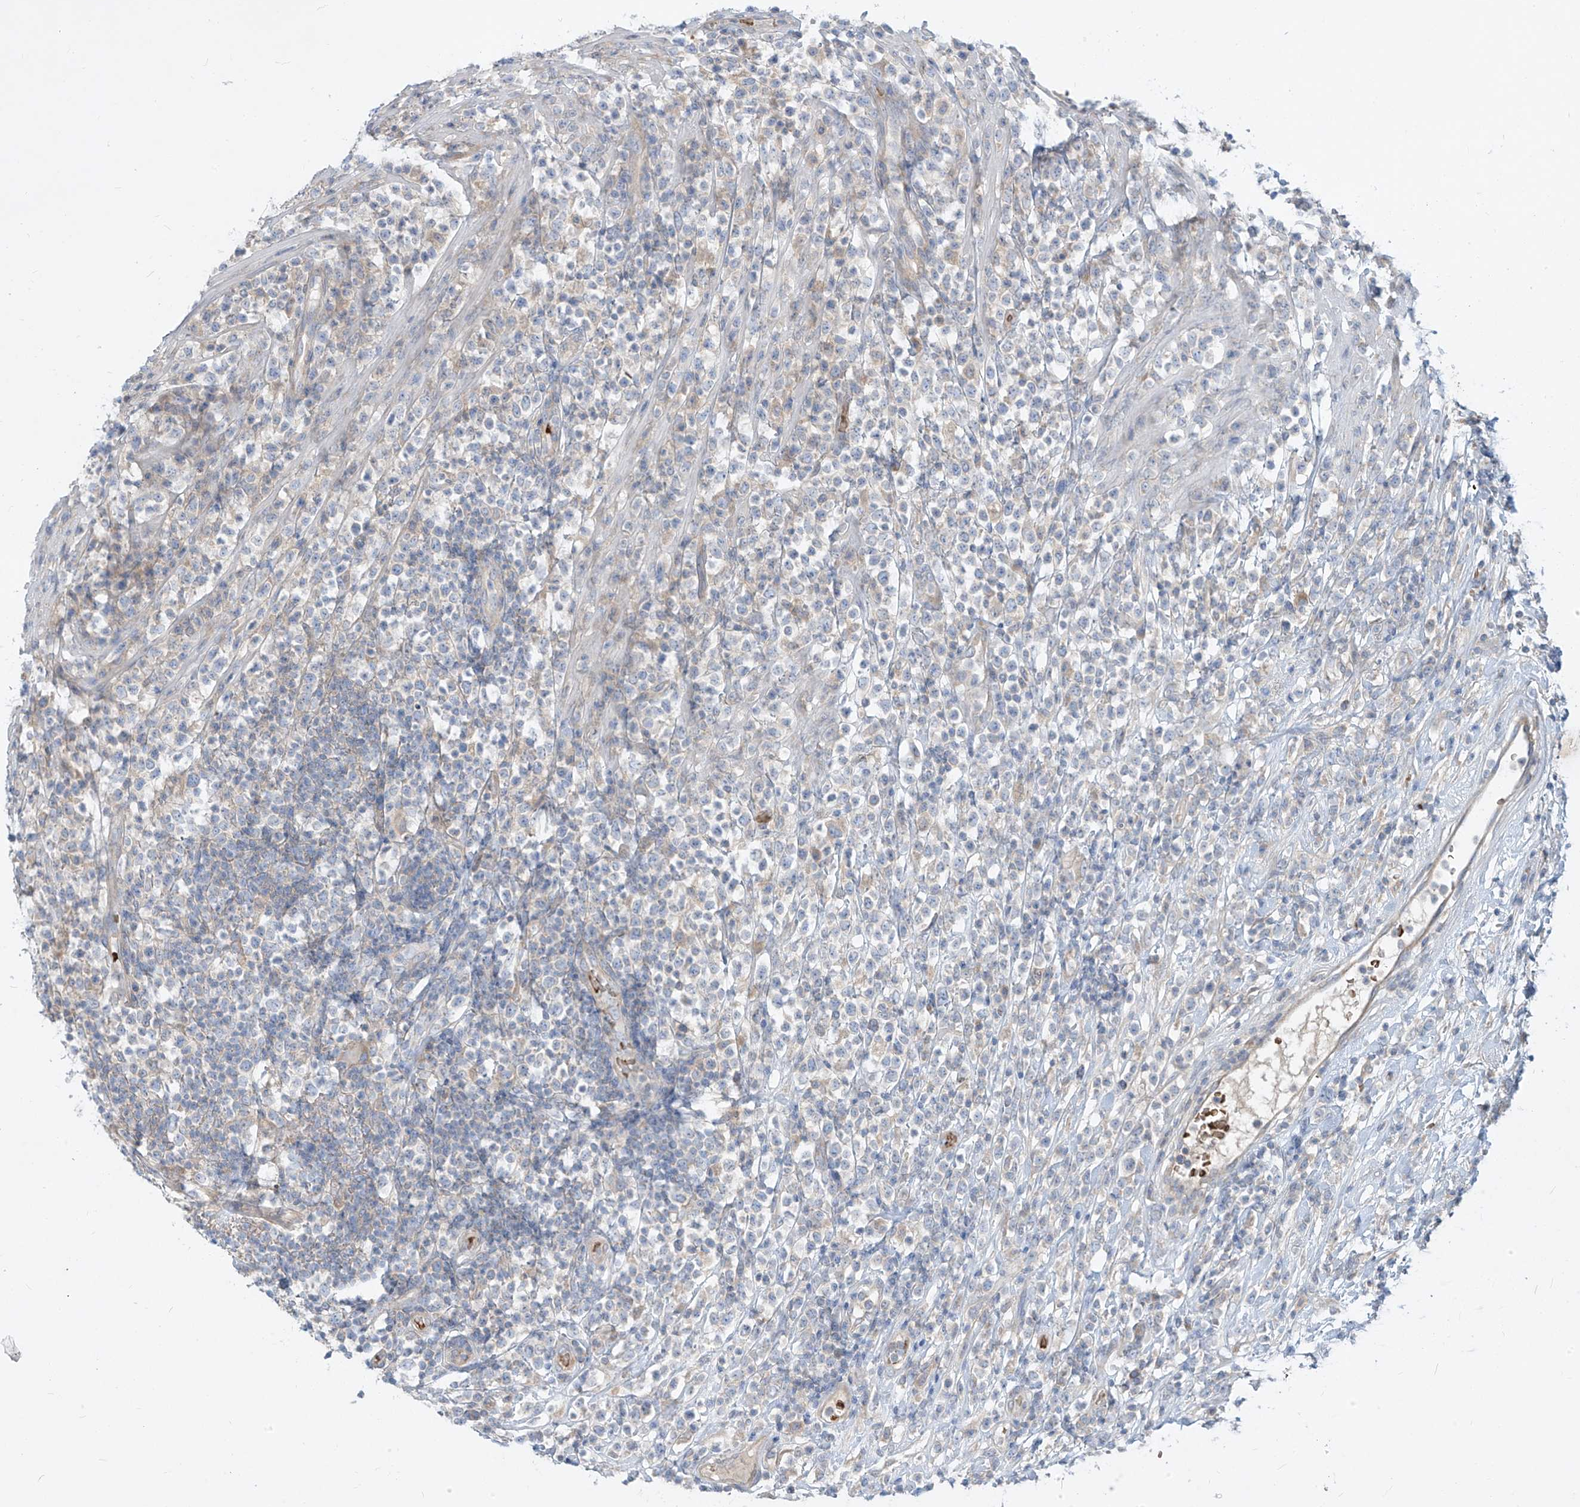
{"staining": {"intensity": "negative", "quantity": "none", "location": "none"}, "tissue": "lymphoma", "cell_type": "Tumor cells", "image_type": "cancer", "snomed": [{"axis": "morphology", "description": "Malignant lymphoma, non-Hodgkin's type, High grade"}, {"axis": "topography", "description": "Colon"}], "caption": "Immunohistochemistry of lymphoma reveals no staining in tumor cells.", "gene": "DGKQ", "patient": {"sex": "female", "age": 53}}